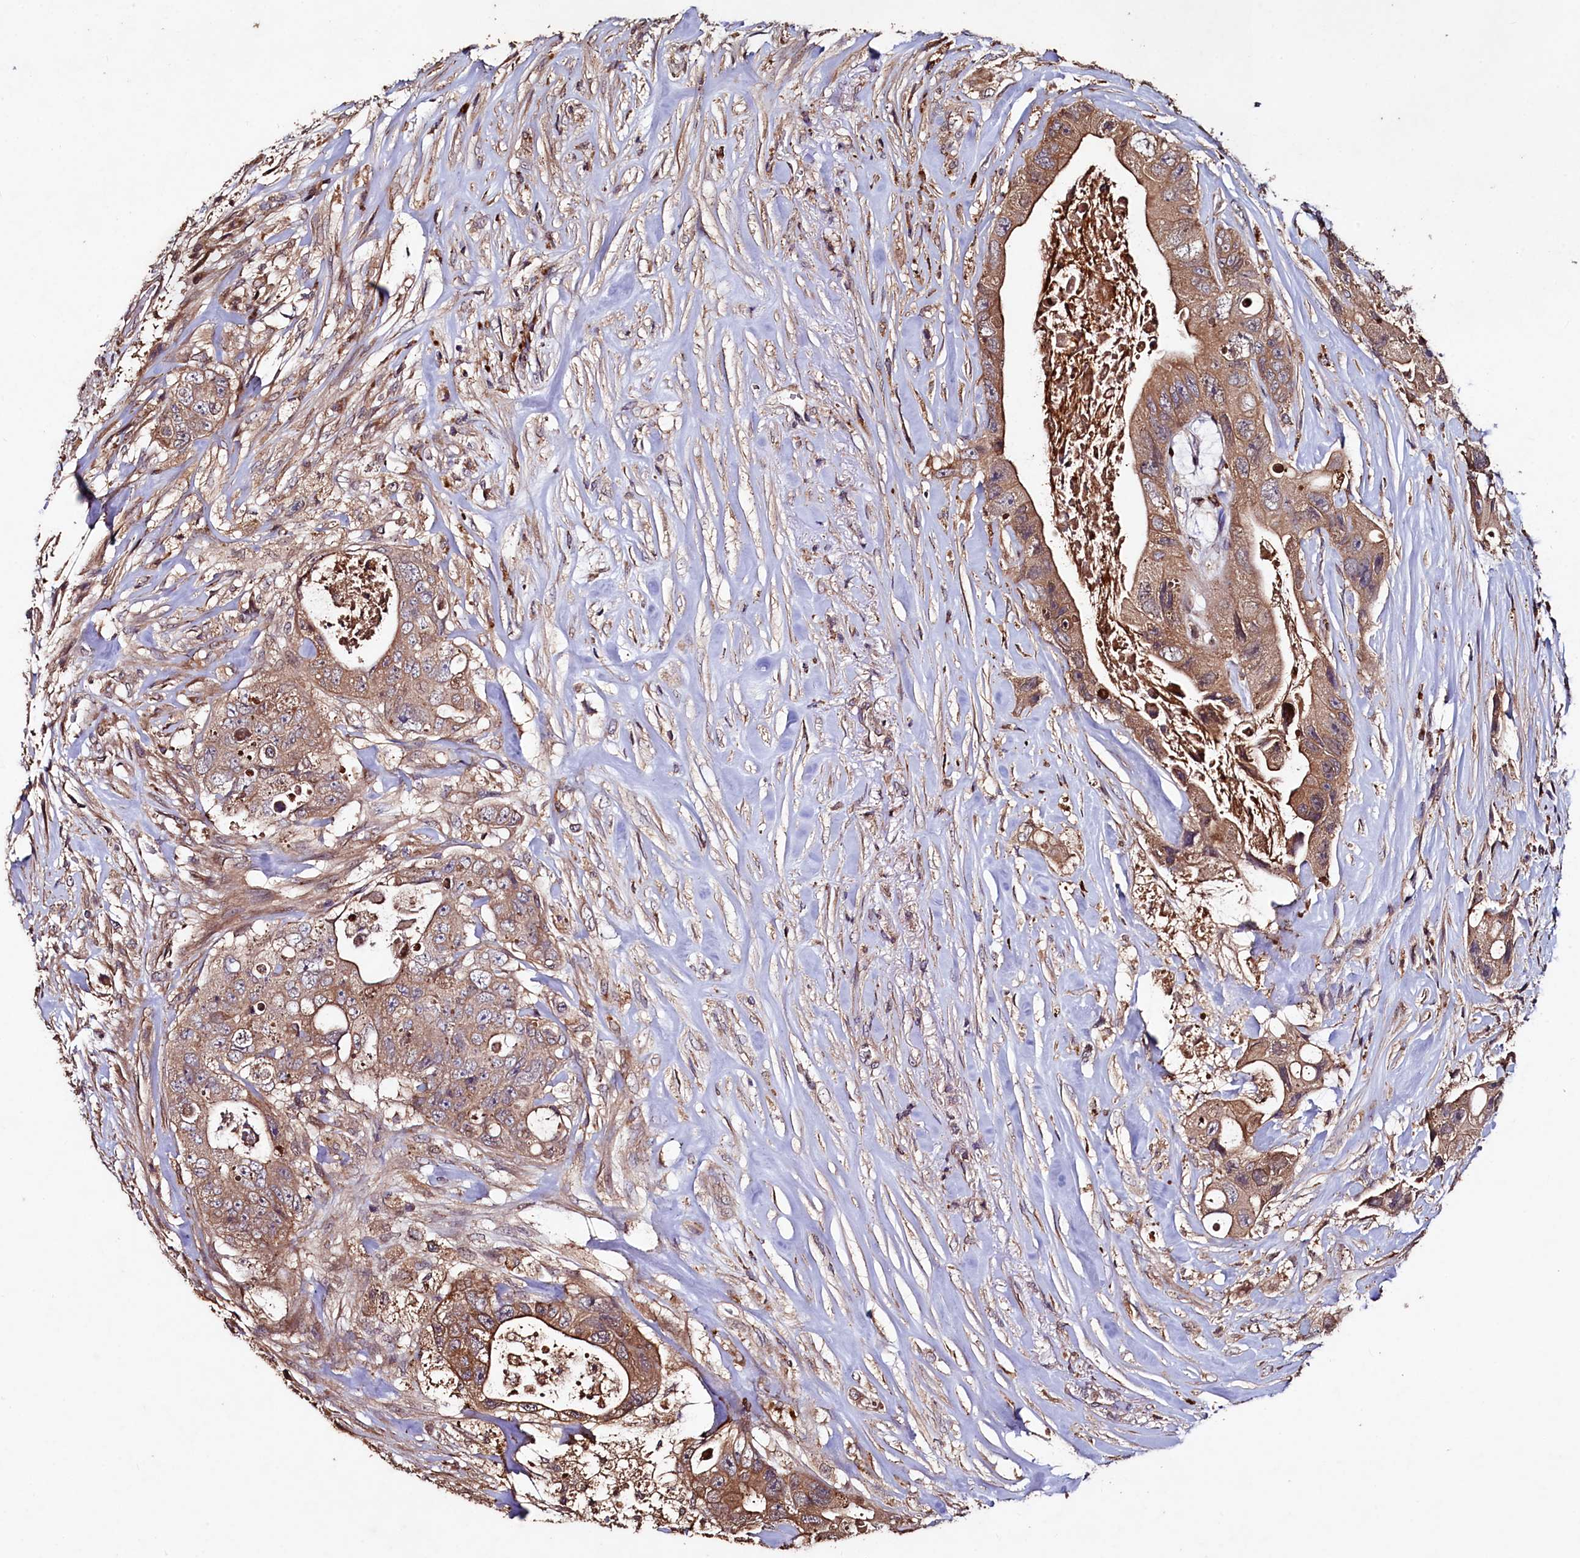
{"staining": {"intensity": "moderate", "quantity": ">75%", "location": "cytoplasmic/membranous"}, "tissue": "colorectal cancer", "cell_type": "Tumor cells", "image_type": "cancer", "snomed": [{"axis": "morphology", "description": "Adenocarcinoma, NOS"}, {"axis": "topography", "description": "Colon"}], "caption": "Immunohistochemical staining of human colorectal cancer shows medium levels of moderate cytoplasmic/membranous positivity in about >75% of tumor cells.", "gene": "TMEM98", "patient": {"sex": "female", "age": 46}}